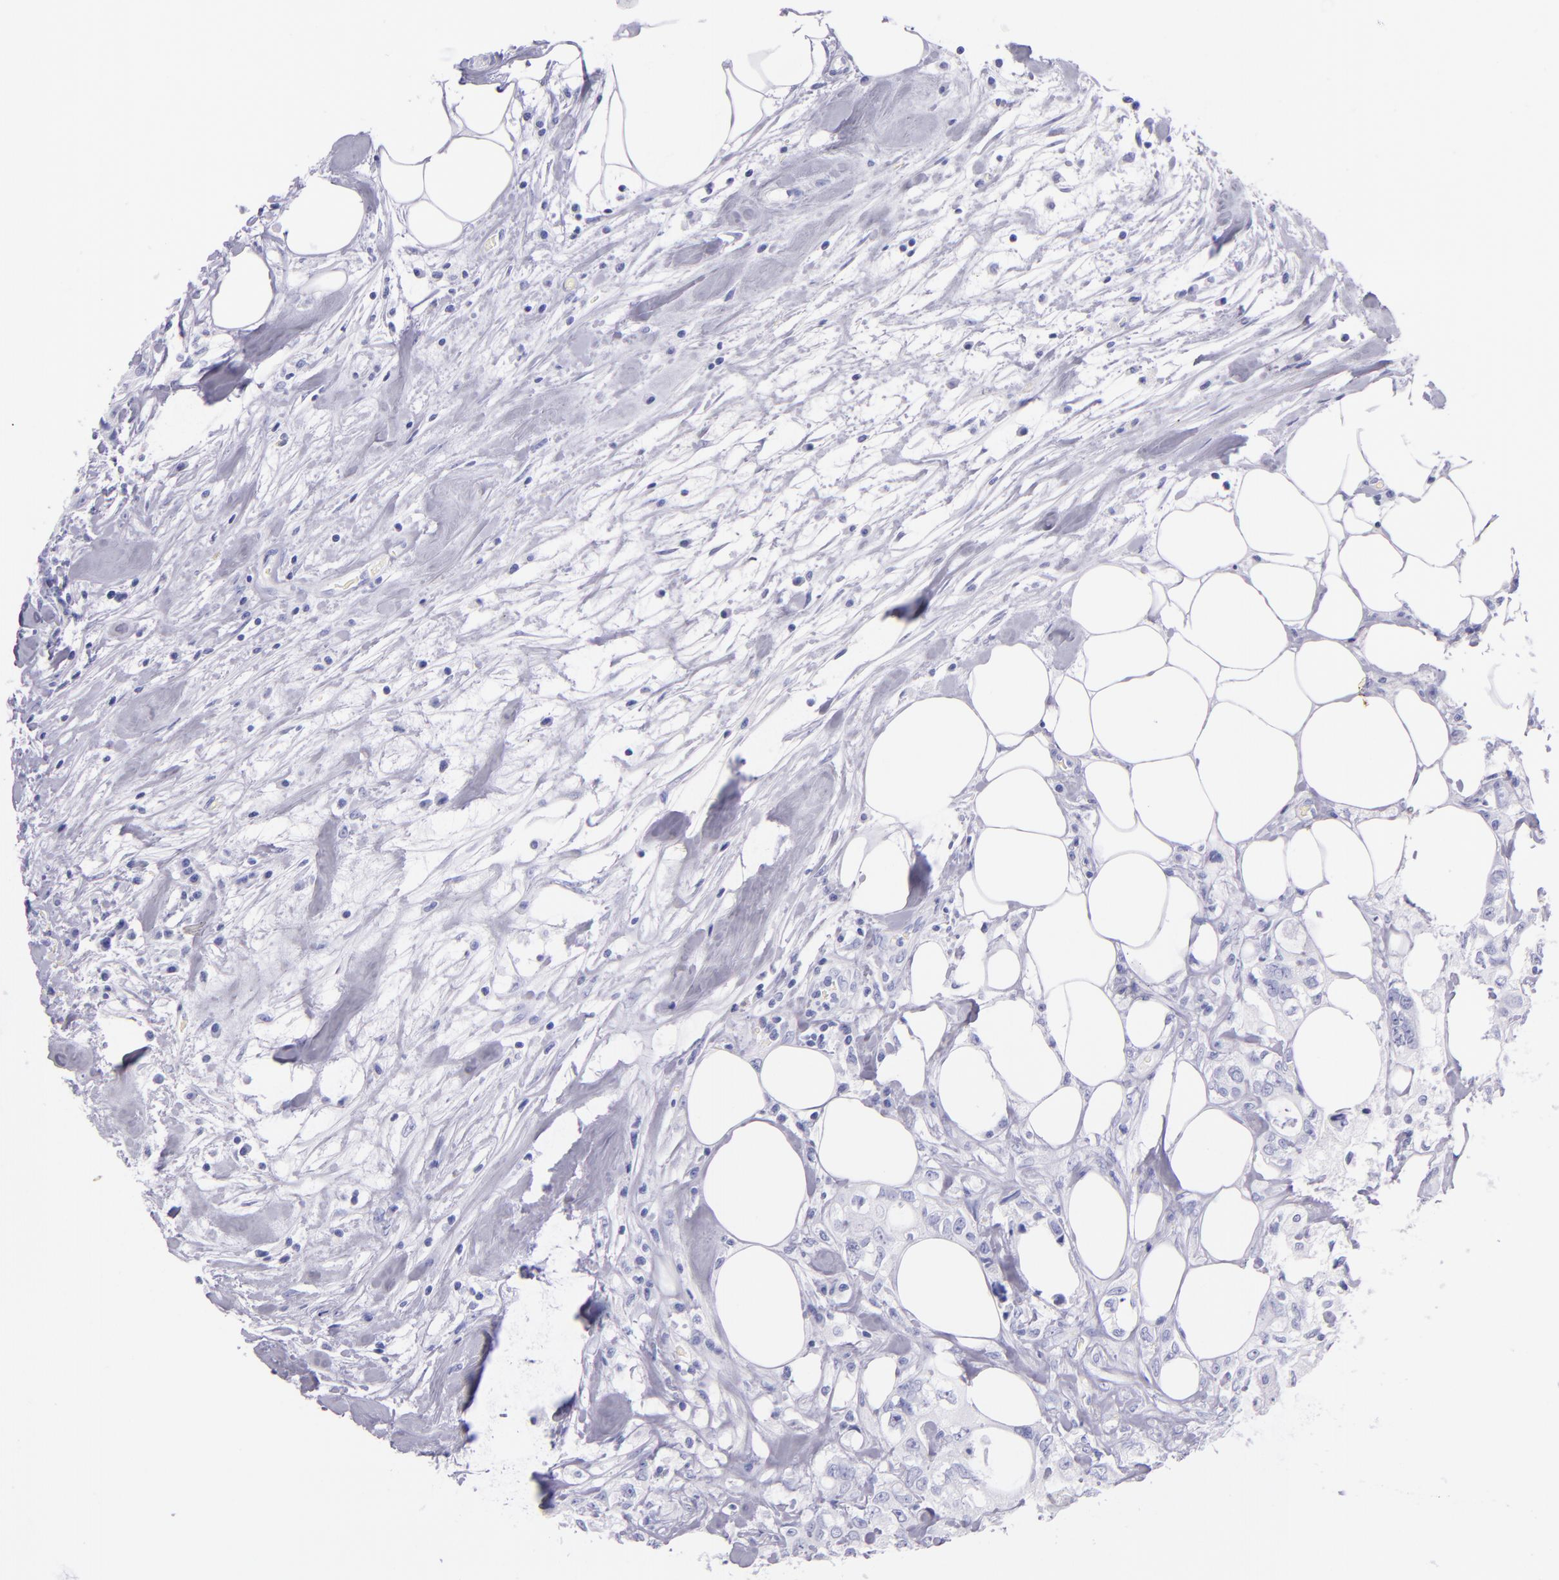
{"staining": {"intensity": "negative", "quantity": "none", "location": "none"}, "tissue": "colorectal cancer", "cell_type": "Tumor cells", "image_type": "cancer", "snomed": [{"axis": "morphology", "description": "Adenocarcinoma, NOS"}, {"axis": "topography", "description": "Rectum"}], "caption": "High magnification brightfield microscopy of colorectal cancer (adenocarcinoma) stained with DAB (3,3'-diaminobenzidine) (brown) and counterstained with hematoxylin (blue): tumor cells show no significant expression.", "gene": "SFTPA2", "patient": {"sex": "female", "age": 57}}